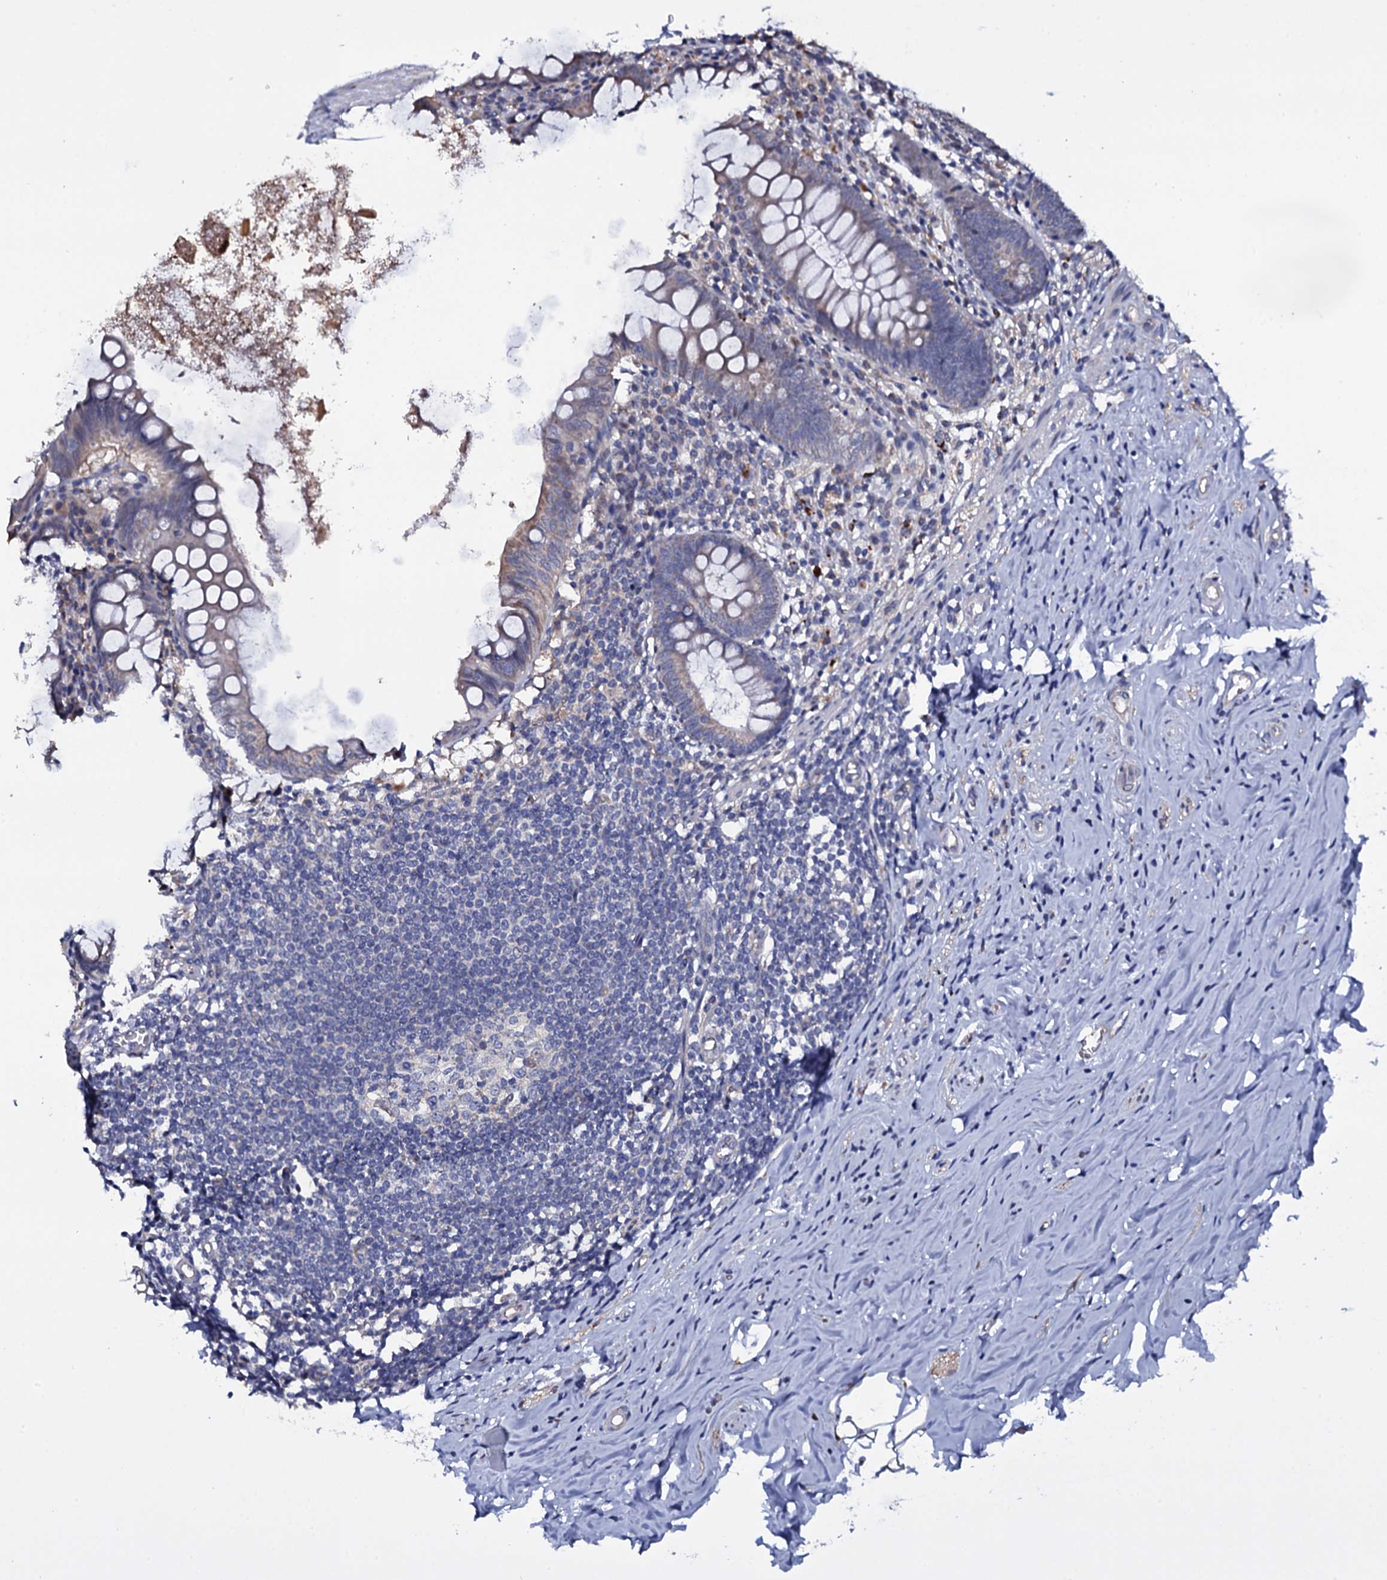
{"staining": {"intensity": "negative", "quantity": "none", "location": "none"}, "tissue": "appendix", "cell_type": "Glandular cells", "image_type": "normal", "snomed": [{"axis": "morphology", "description": "Normal tissue, NOS"}, {"axis": "topography", "description": "Appendix"}], "caption": "DAB (3,3'-diaminobenzidine) immunohistochemical staining of unremarkable appendix demonstrates no significant positivity in glandular cells. (Stains: DAB IHC with hematoxylin counter stain, Microscopy: brightfield microscopy at high magnification).", "gene": "GAREM1", "patient": {"sex": "female", "age": 51}}